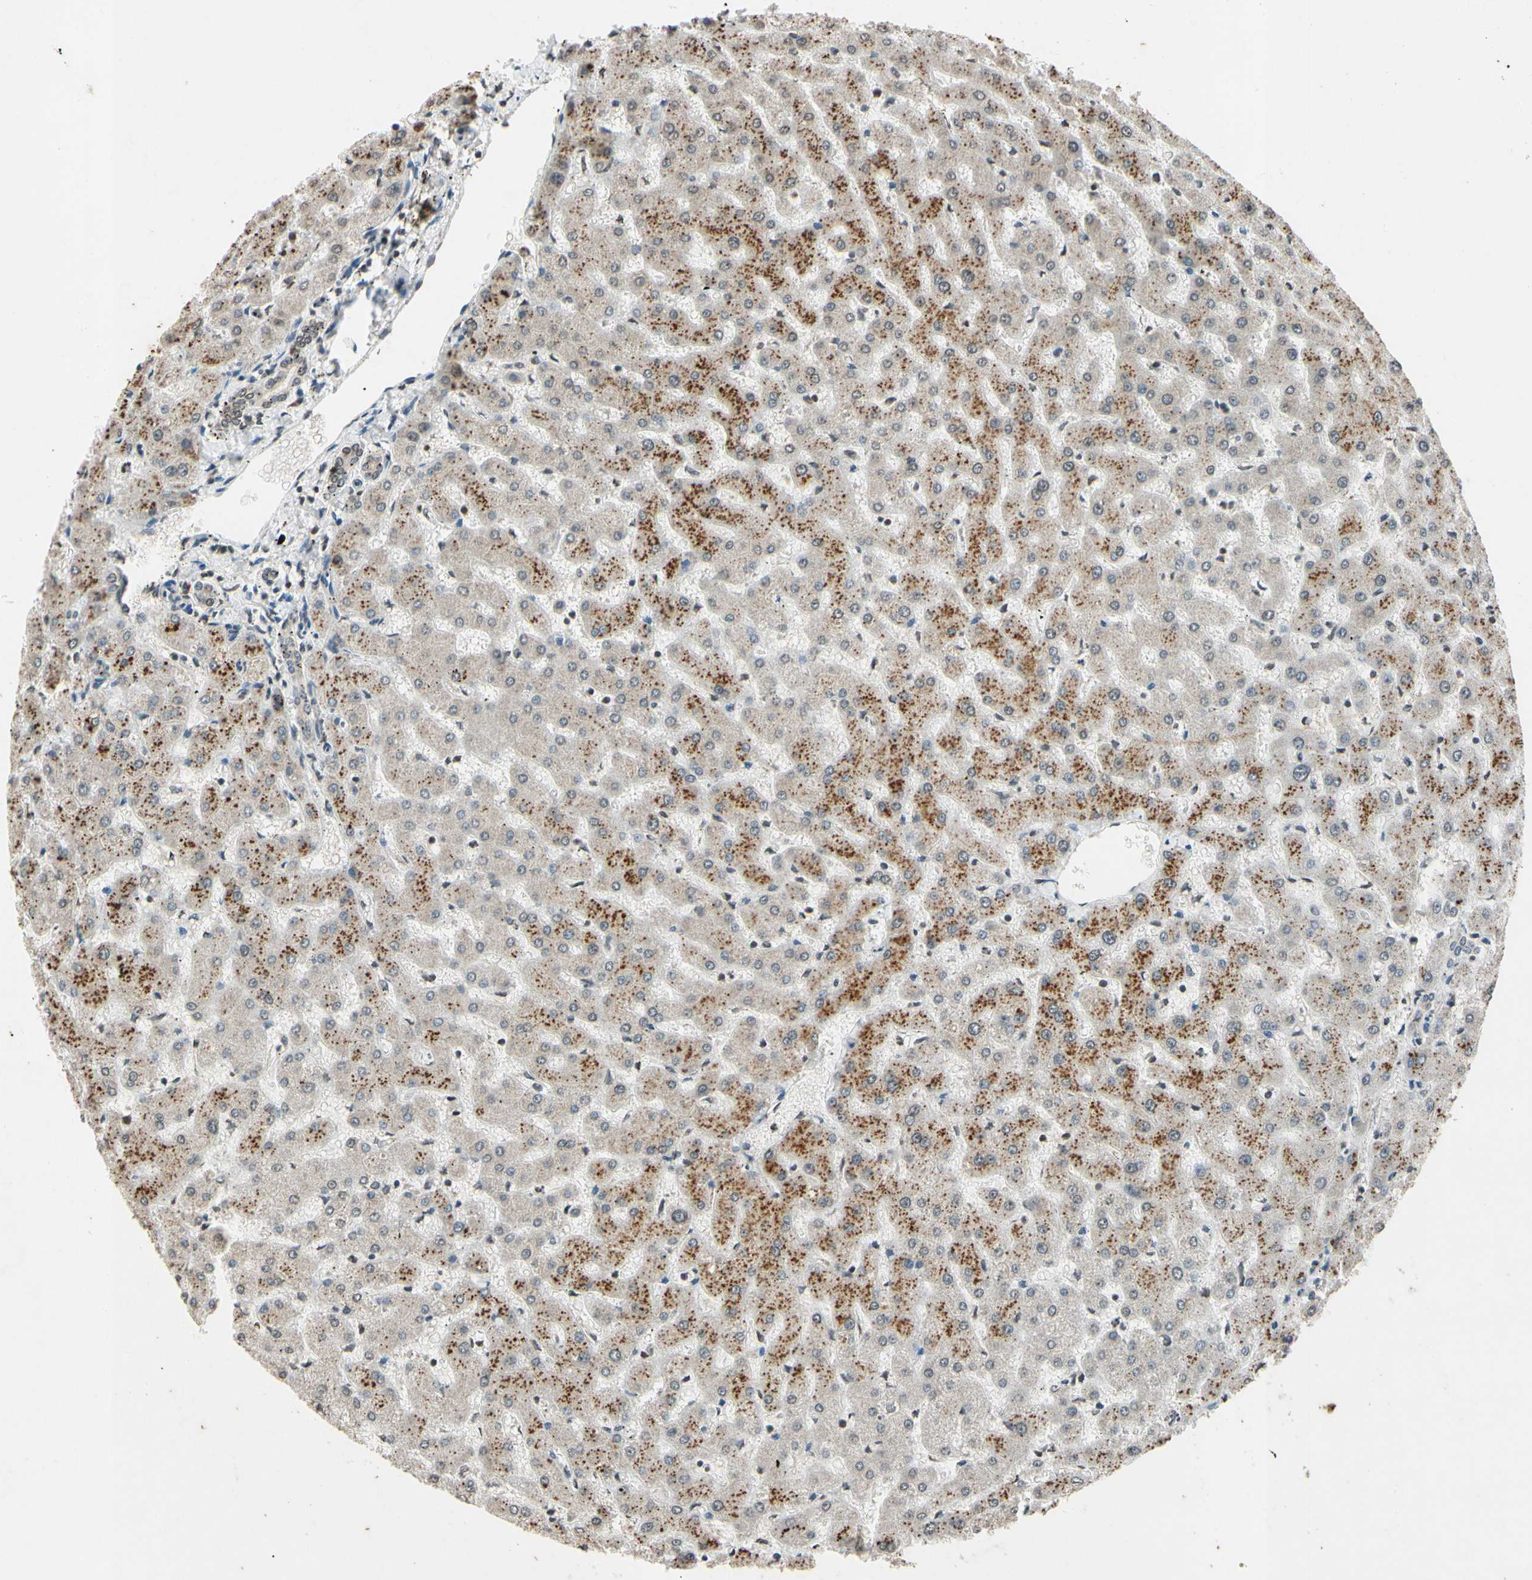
{"staining": {"intensity": "weak", "quantity": ">75%", "location": "cytoplasmic/membranous"}, "tissue": "liver", "cell_type": "Cholangiocytes", "image_type": "normal", "snomed": [{"axis": "morphology", "description": "Normal tissue, NOS"}, {"axis": "topography", "description": "Liver"}], "caption": "Liver stained with immunohistochemistry (IHC) displays weak cytoplasmic/membranous staining in about >75% of cholangiocytes.", "gene": "CLDN11", "patient": {"sex": "female", "age": 63}}